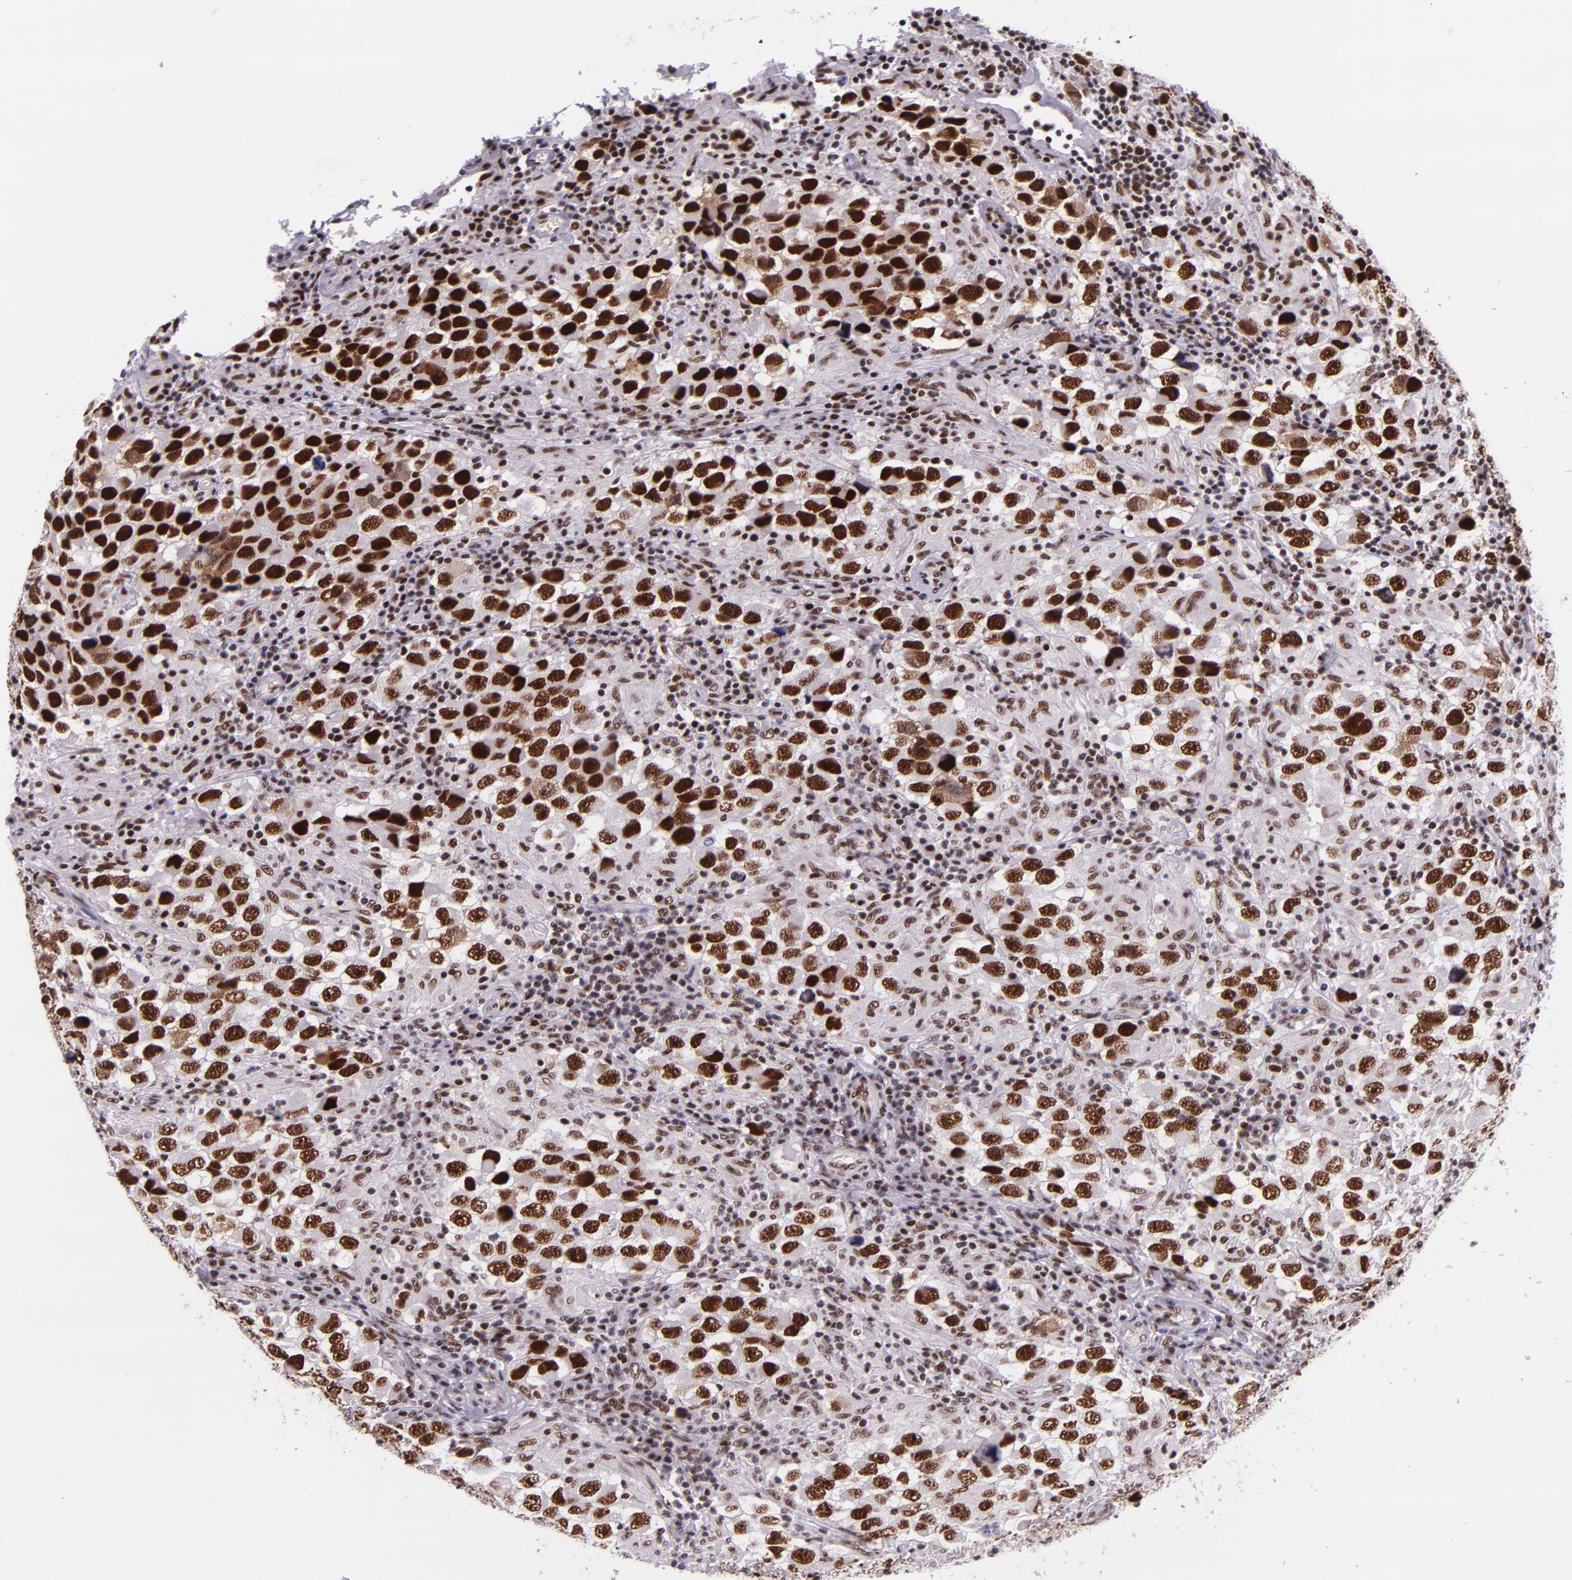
{"staining": {"intensity": "moderate", "quantity": ">75%", "location": "nuclear"}, "tissue": "testis cancer", "cell_type": "Tumor cells", "image_type": "cancer", "snomed": [{"axis": "morphology", "description": "Carcinoma, Embryonal, NOS"}, {"axis": "topography", "description": "Testis"}], "caption": "Tumor cells demonstrate moderate nuclear positivity in about >75% of cells in embryonal carcinoma (testis).", "gene": "GPKOW", "patient": {"sex": "male", "age": 21}}